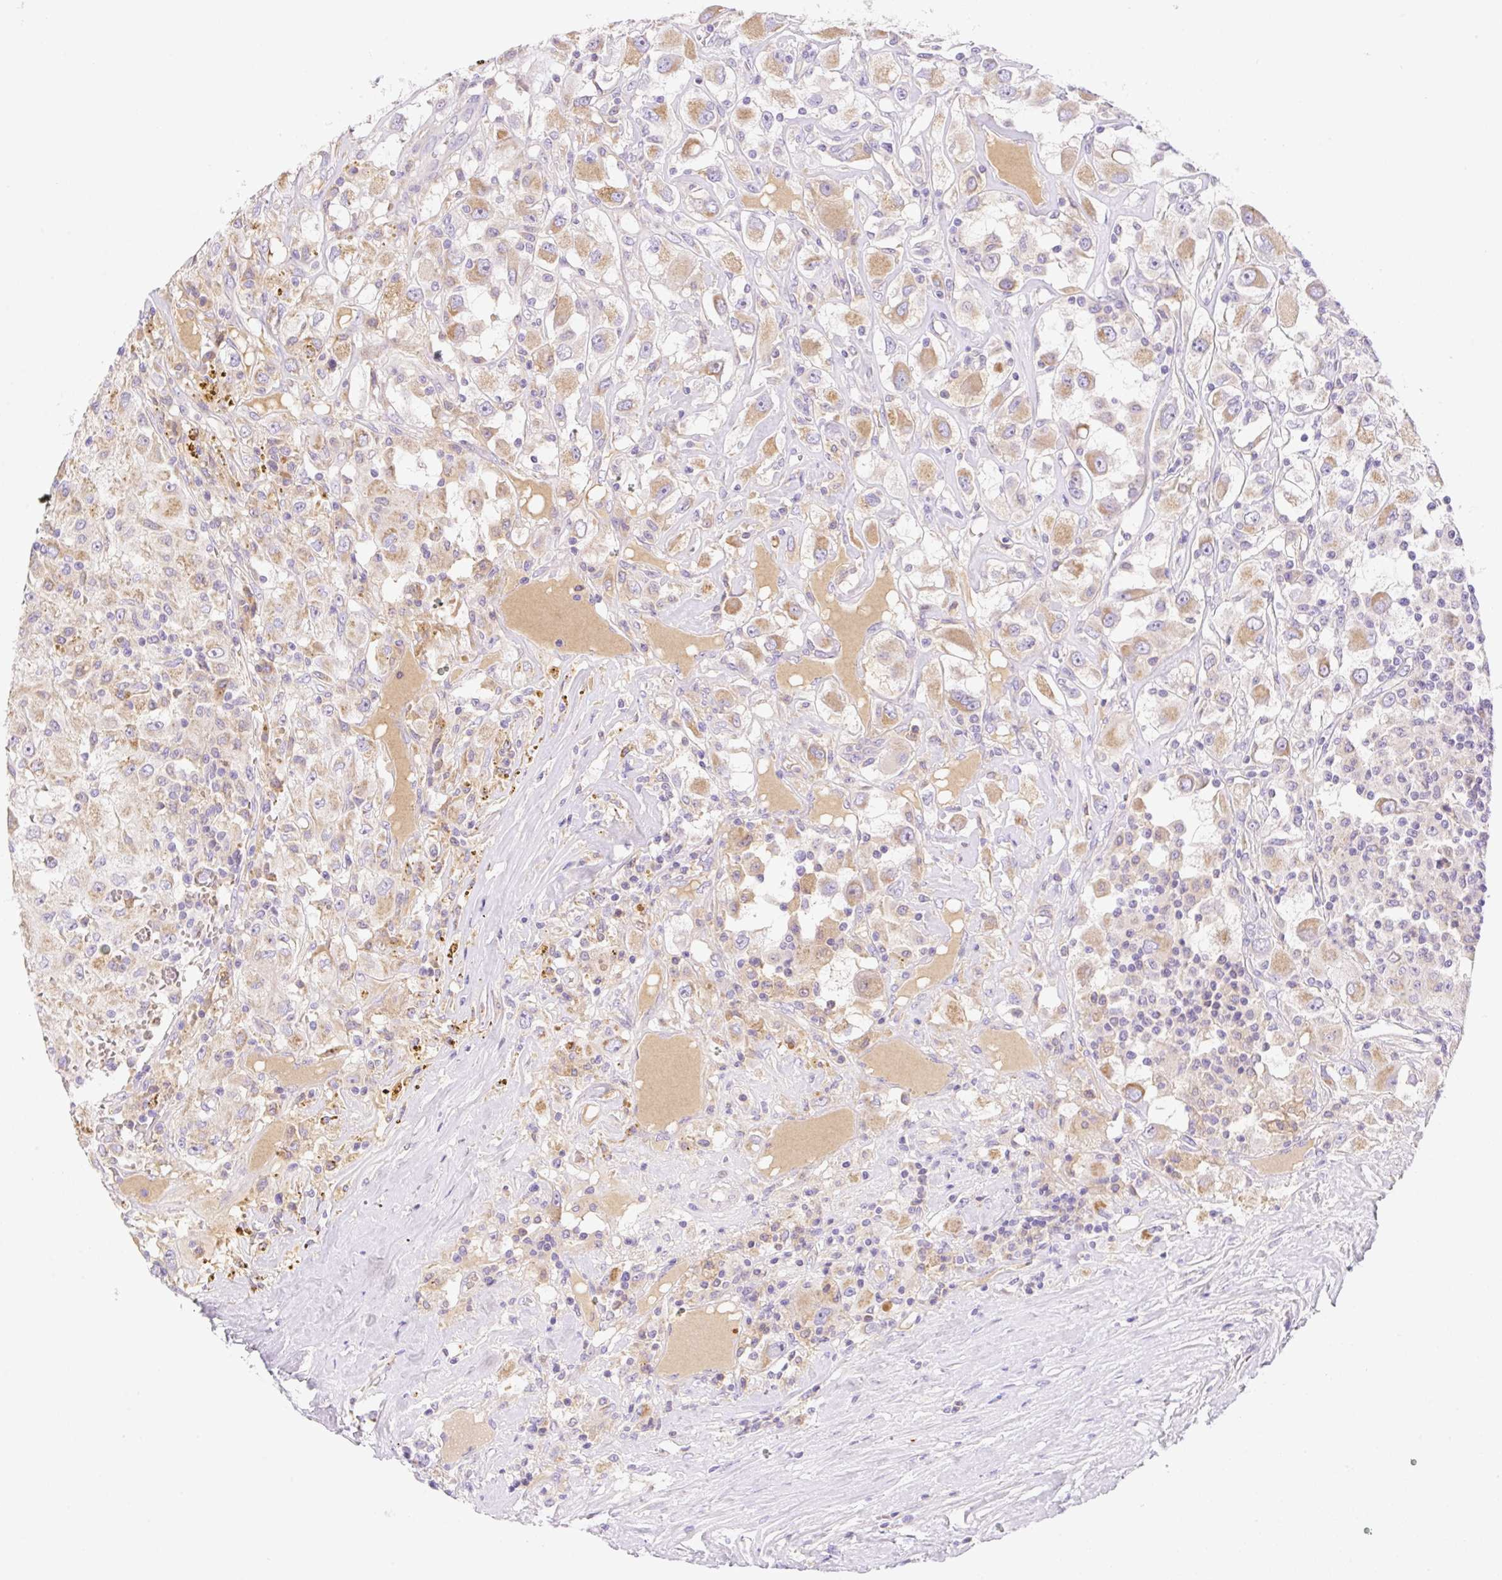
{"staining": {"intensity": "moderate", "quantity": ">75%", "location": "cytoplasmic/membranous"}, "tissue": "renal cancer", "cell_type": "Tumor cells", "image_type": "cancer", "snomed": [{"axis": "morphology", "description": "Adenocarcinoma, NOS"}, {"axis": "topography", "description": "Kidney"}], "caption": "The photomicrograph reveals immunohistochemical staining of renal adenocarcinoma. There is moderate cytoplasmic/membranous expression is seen in about >75% of tumor cells.", "gene": "DENND5A", "patient": {"sex": "female", "age": 67}}